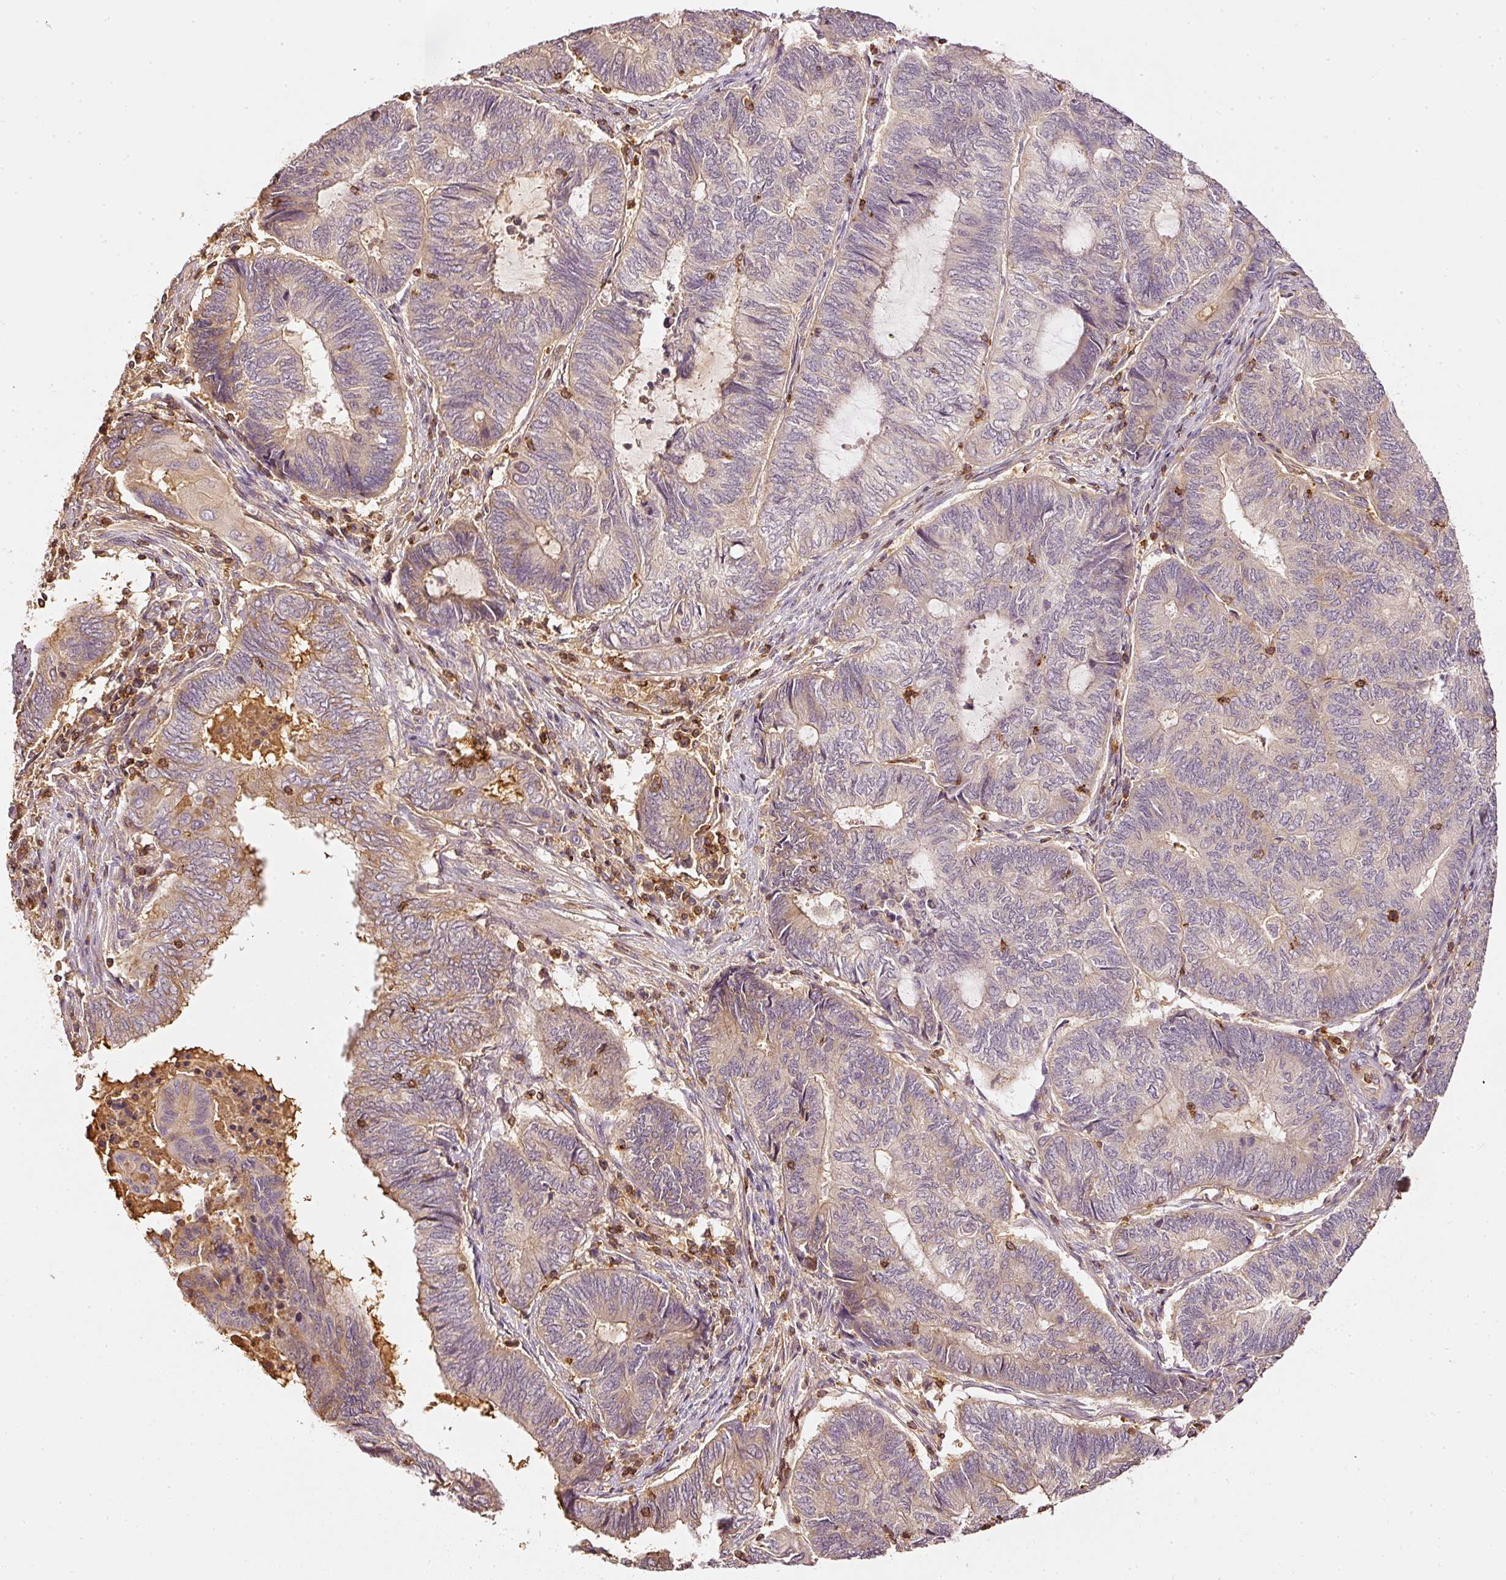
{"staining": {"intensity": "moderate", "quantity": "<25%", "location": "cytoplasmic/membranous"}, "tissue": "endometrial cancer", "cell_type": "Tumor cells", "image_type": "cancer", "snomed": [{"axis": "morphology", "description": "Adenocarcinoma, NOS"}, {"axis": "topography", "description": "Uterus"}, {"axis": "topography", "description": "Endometrium"}], "caption": "Endometrial cancer tissue demonstrates moderate cytoplasmic/membranous expression in approximately <25% of tumor cells, visualized by immunohistochemistry.", "gene": "EVL", "patient": {"sex": "female", "age": 70}}